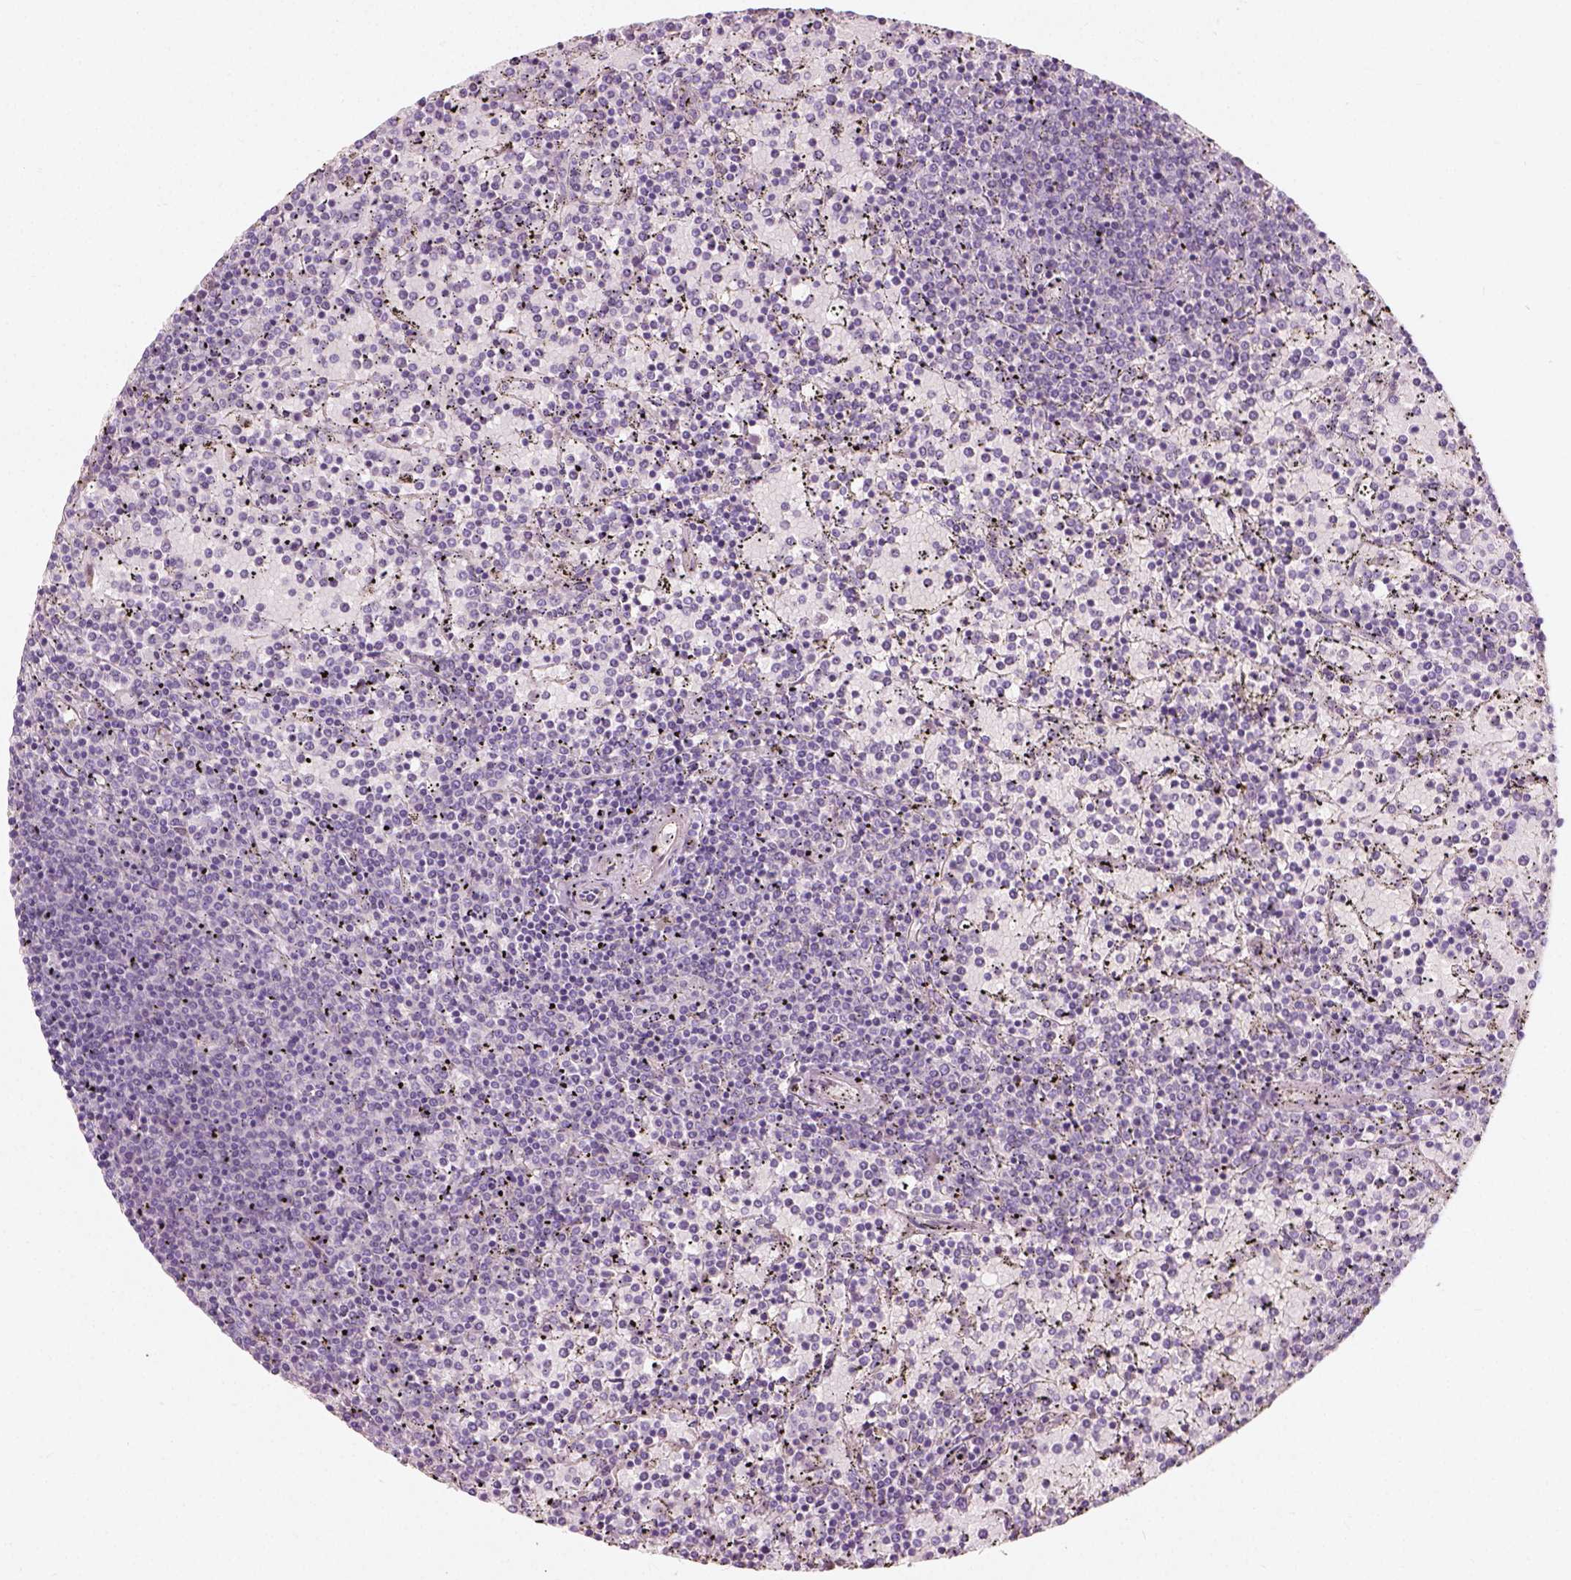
{"staining": {"intensity": "negative", "quantity": "none", "location": "none"}, "tissue": "lymphoma", "cell_type": "Tumor cells", "image_type": "cancer", "snomed": [{"axis": "morphology", "description": "Malignant lymphoma, non-Hodgkin's type, Low grade"}, {"axis": "topography", "description": "Spleen"}], "caption": "Photomicrograph shows no significant protein positivity in tumor cells of low-grade malignant lymphoma, non-Hodgkin's type.", "gene": "DHCR24", "patient": {"sex": "female", "age": 77}}